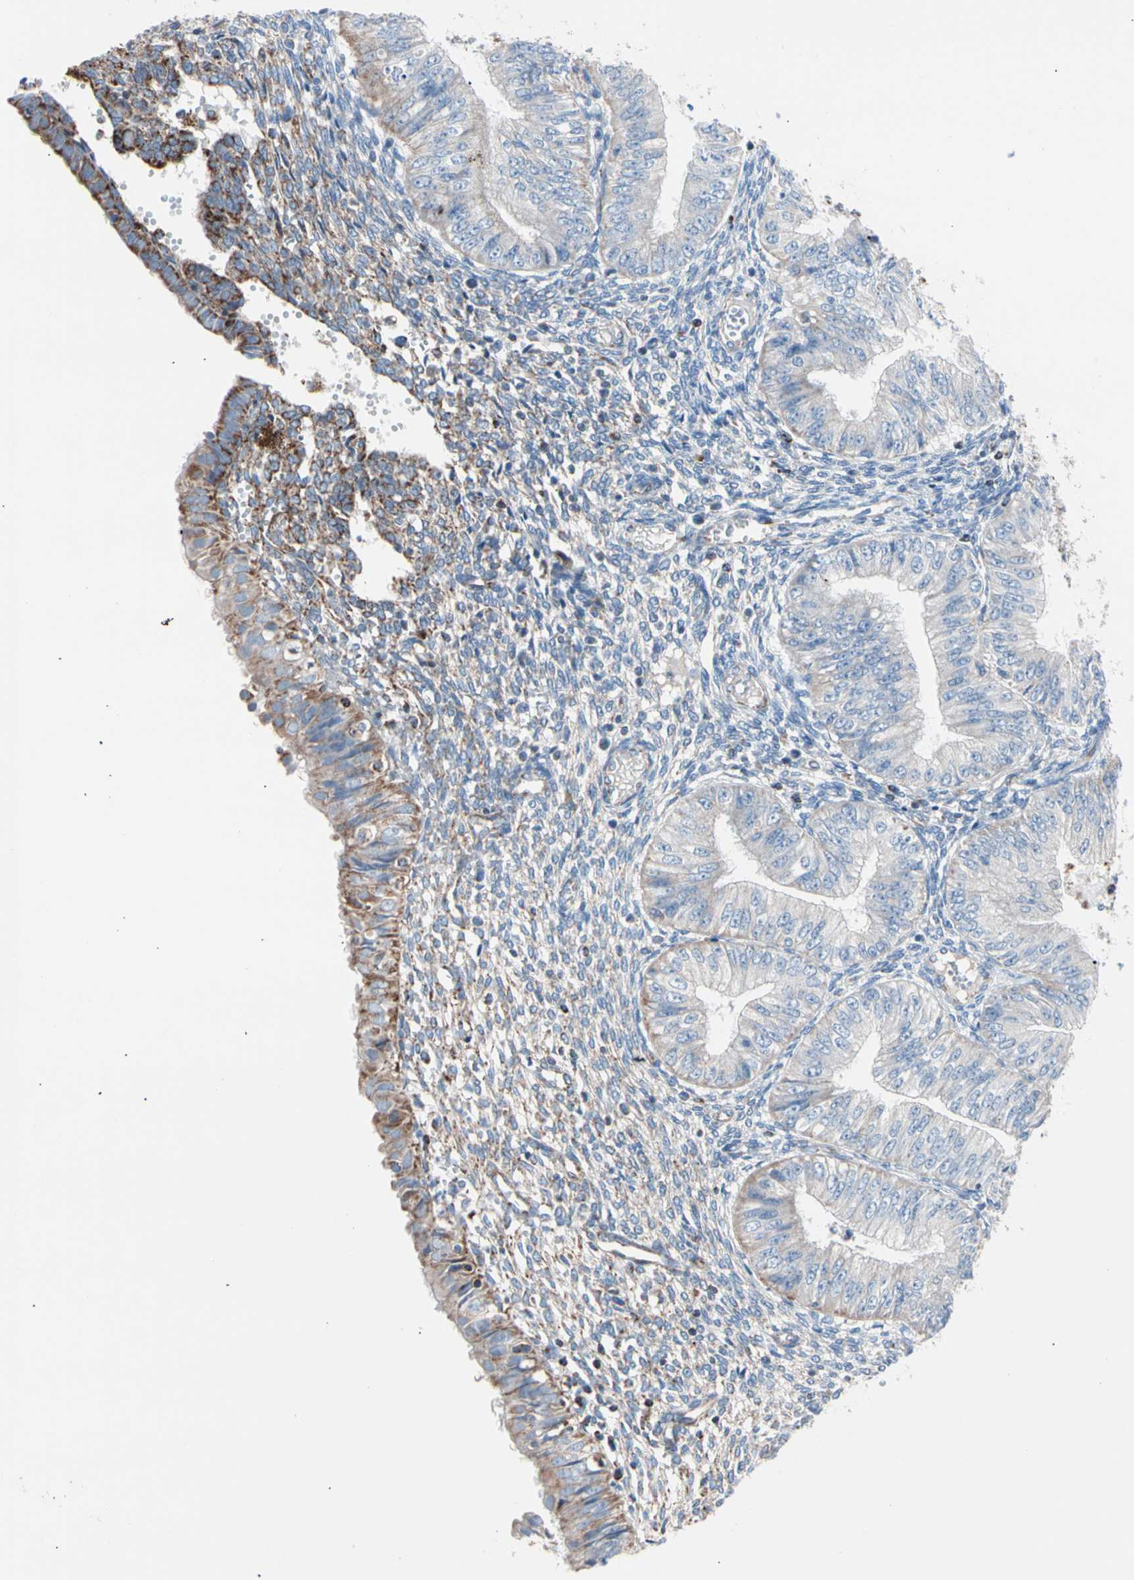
{"staining": {"intensity": "moderate", "quantity": "<25%", "location": "cytoplasmic/membranous"}, "tissue": "endometrial cancer", "cell_type": "Tumor cells", "image_type": "cancer", "snomed": [{"axis": "morphology", "description": "Normal tissue, NOS"}, {"axis": "morphology", "description": "Adenocarcinoma, NOS"}, {"axis": "topography", "description": "Endometrium"}], "caption": "Immunohistochemistry (IHC) micrograph of human endometrial cancer stained for a protein (brown), which shows low levels of moderate cytoplasmic/membranous staining in about <25% of tumor cells.", "gene": "HK1", "patient": {"sex": "female", "age": 53}}